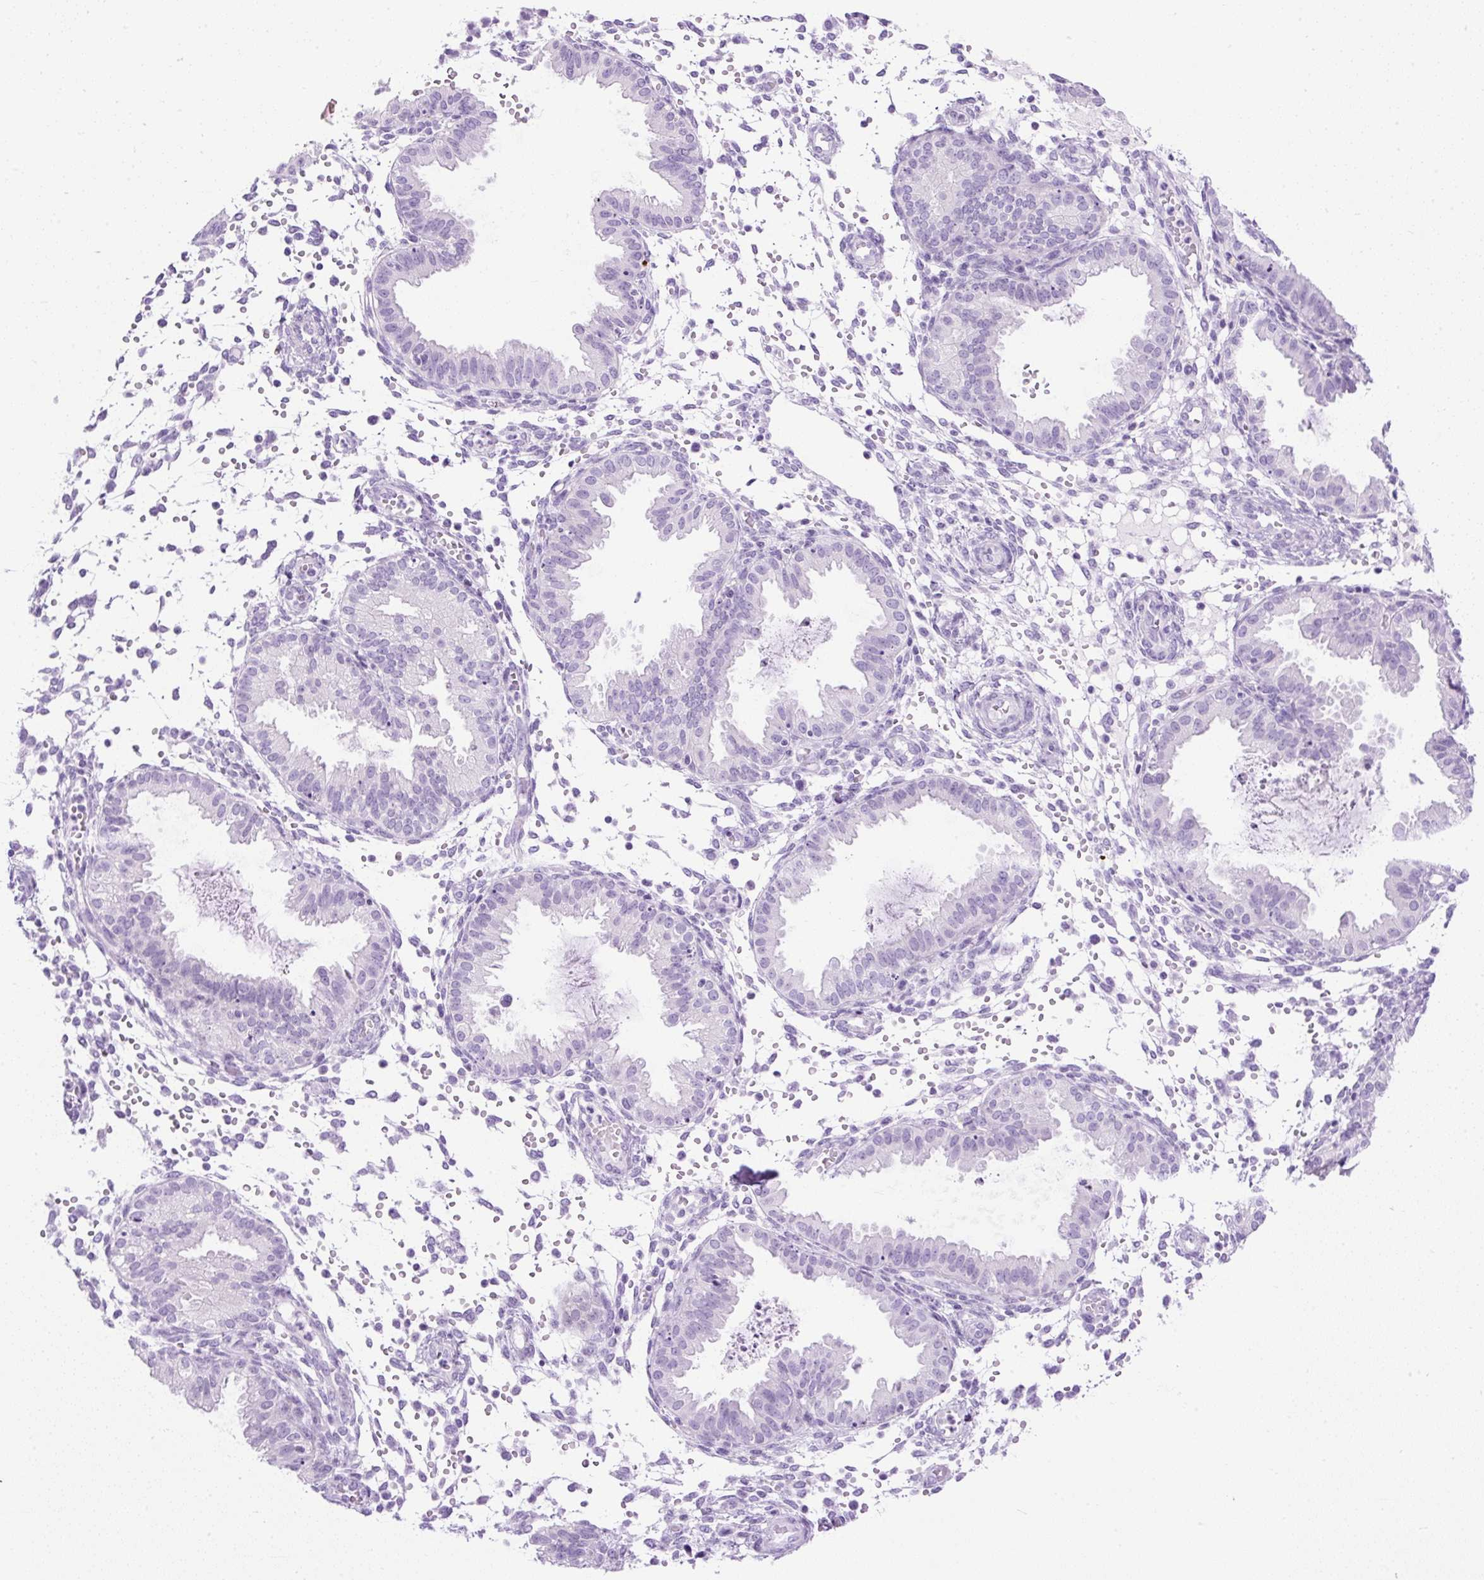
{"staining": {"intensity": "negative", "quantity": "none", "location": "none"}, "tissue": "endometrium", "cell_type": "Cells in endometrial stroma", "image_type": "normal", "snomed": [{"axis": "morphology", "description": "Normal tissue, NOS"}, {"axis": "topography", "description": "Endometrium"}], "caption": "The histopathology image demonstrates no significant expression in cells in endometrial stroma of endometrium. (DAB (3,3'-diaminobenzidine) IHC with hematoxylin counter stain).", "gene": "UPP1", "patient": {"sex": "female", "age": 33}}